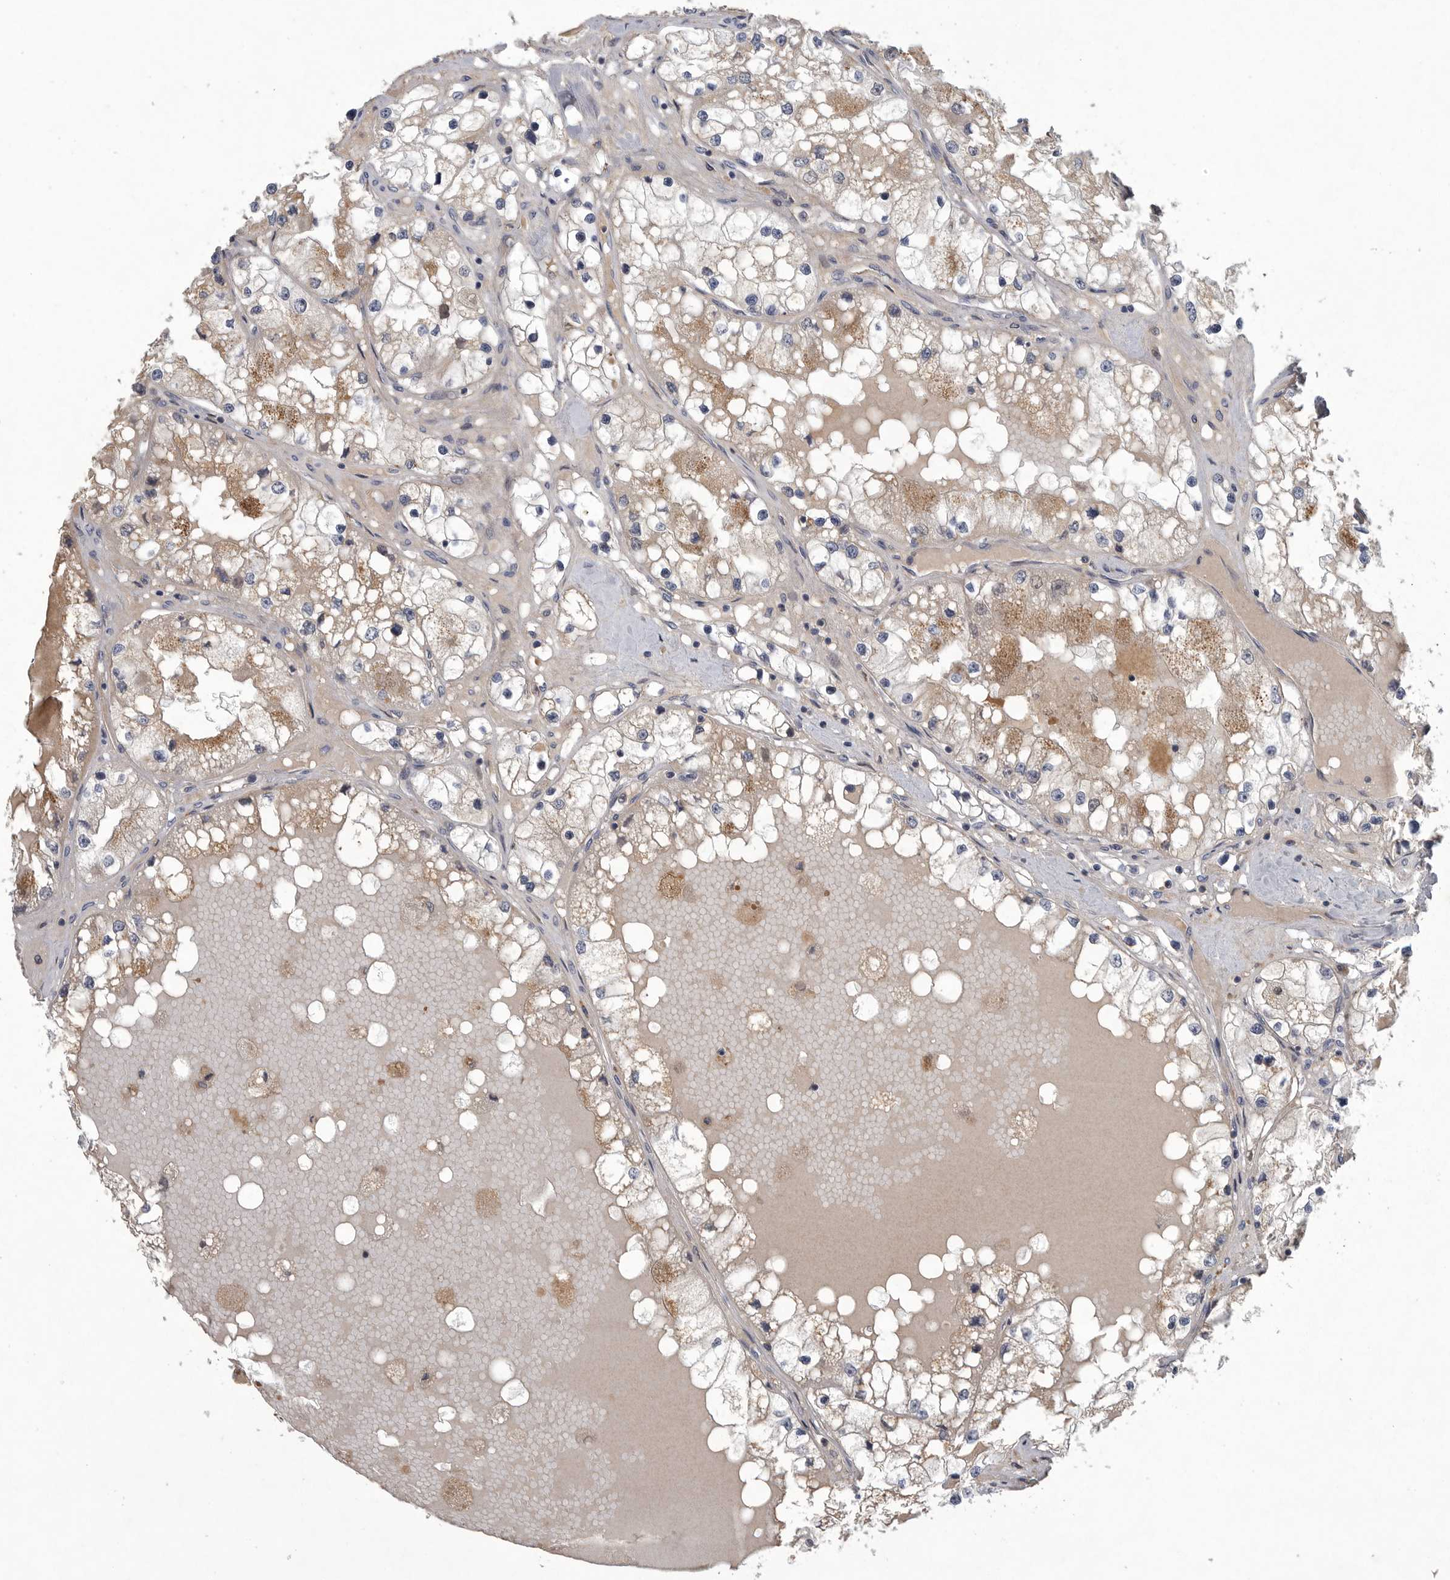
{"staining": {"intensity": "weak", "quantity": "<25%", "location": "cytoplasmic/membranous"}, "tissue": "renal cancer", "cell_type": "Tumor cells", "image_type": "cancer", "snomed": [{"axis": "morphology", "description": "Adenocarcinoma, NOS"}, {"axis": "topography", "description": "Kidney"}], "caption": "Micrograph shows no significant protein expression in tumor cells of adenocarcinoma (renal).", "gene": "LAMTOR3", "patient": {"sex": "male", "age": 68}}